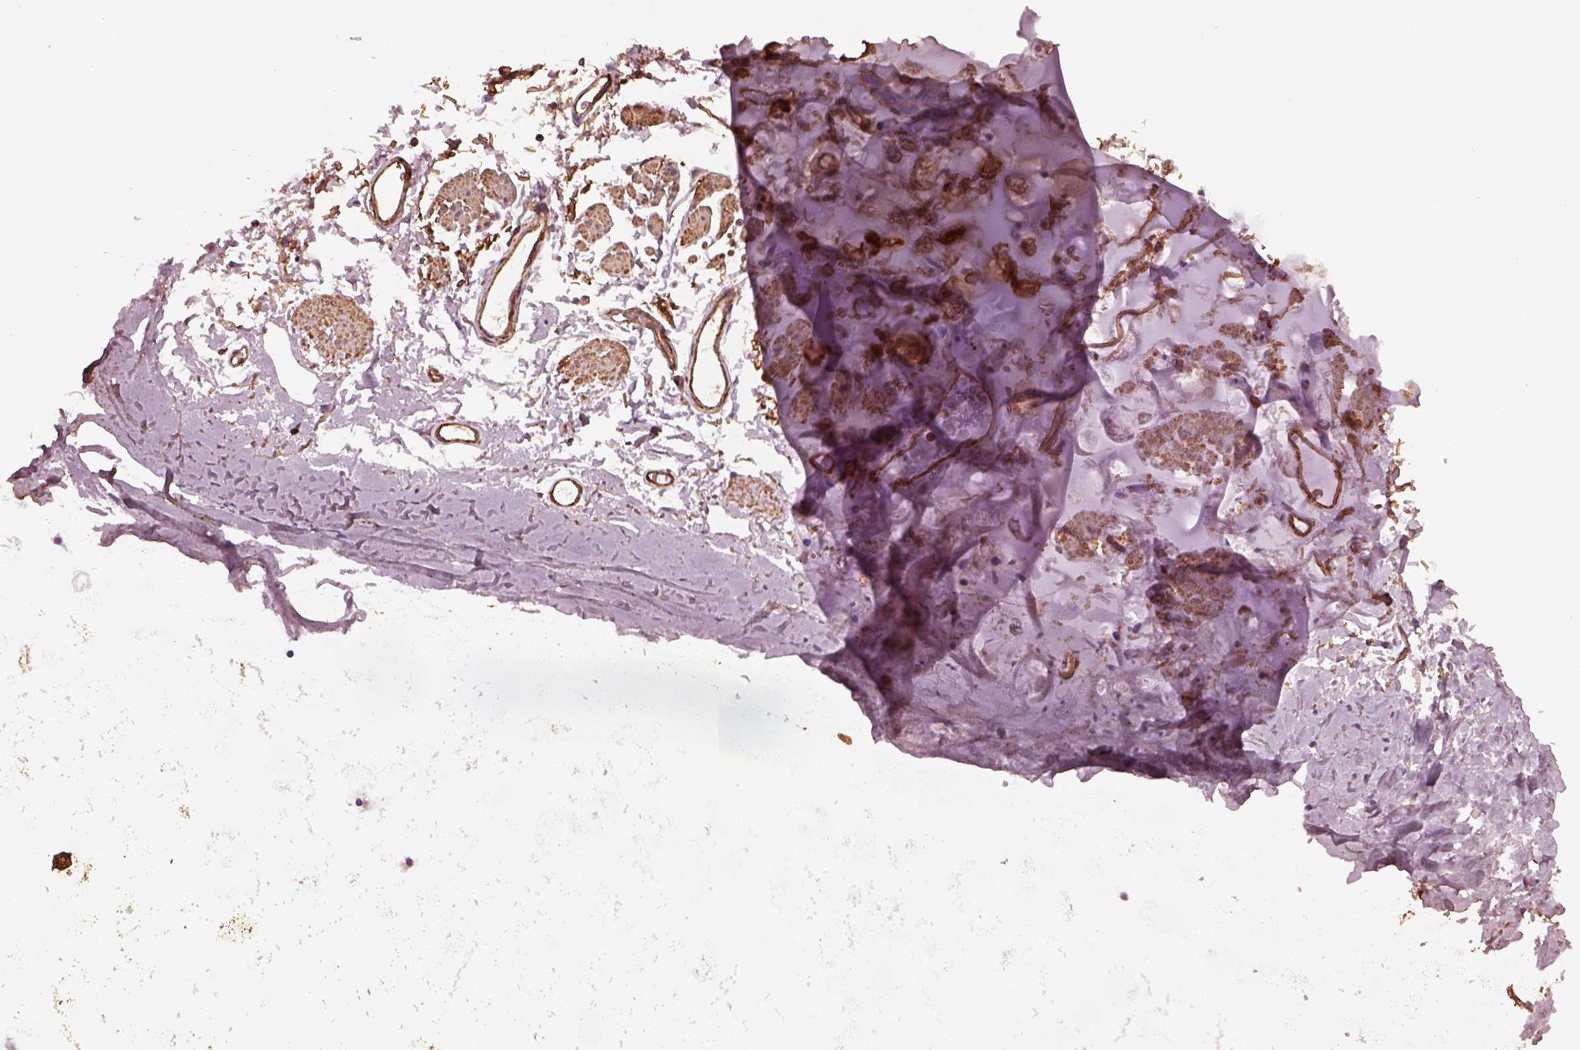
{"staining": {"intensity": "negative", "quantity": "none", "location": "none"}, "tissue": "adipose tissue", "cell_type": "Adipocytes", "image_type": "normal", "snomed": [{"axis": "morphology", "description": "Normal tissue, NOS"}, {"axis": "topography", "description": "Cartilage tissue"}, {"axis": "topography", "description": "Bronchus"}], "caption": "The histopathology image displays no significant positivity in adipocytes of adipose tissue.", "gene": "MYL1", "patient": {"sex": "female", "age": 79}}